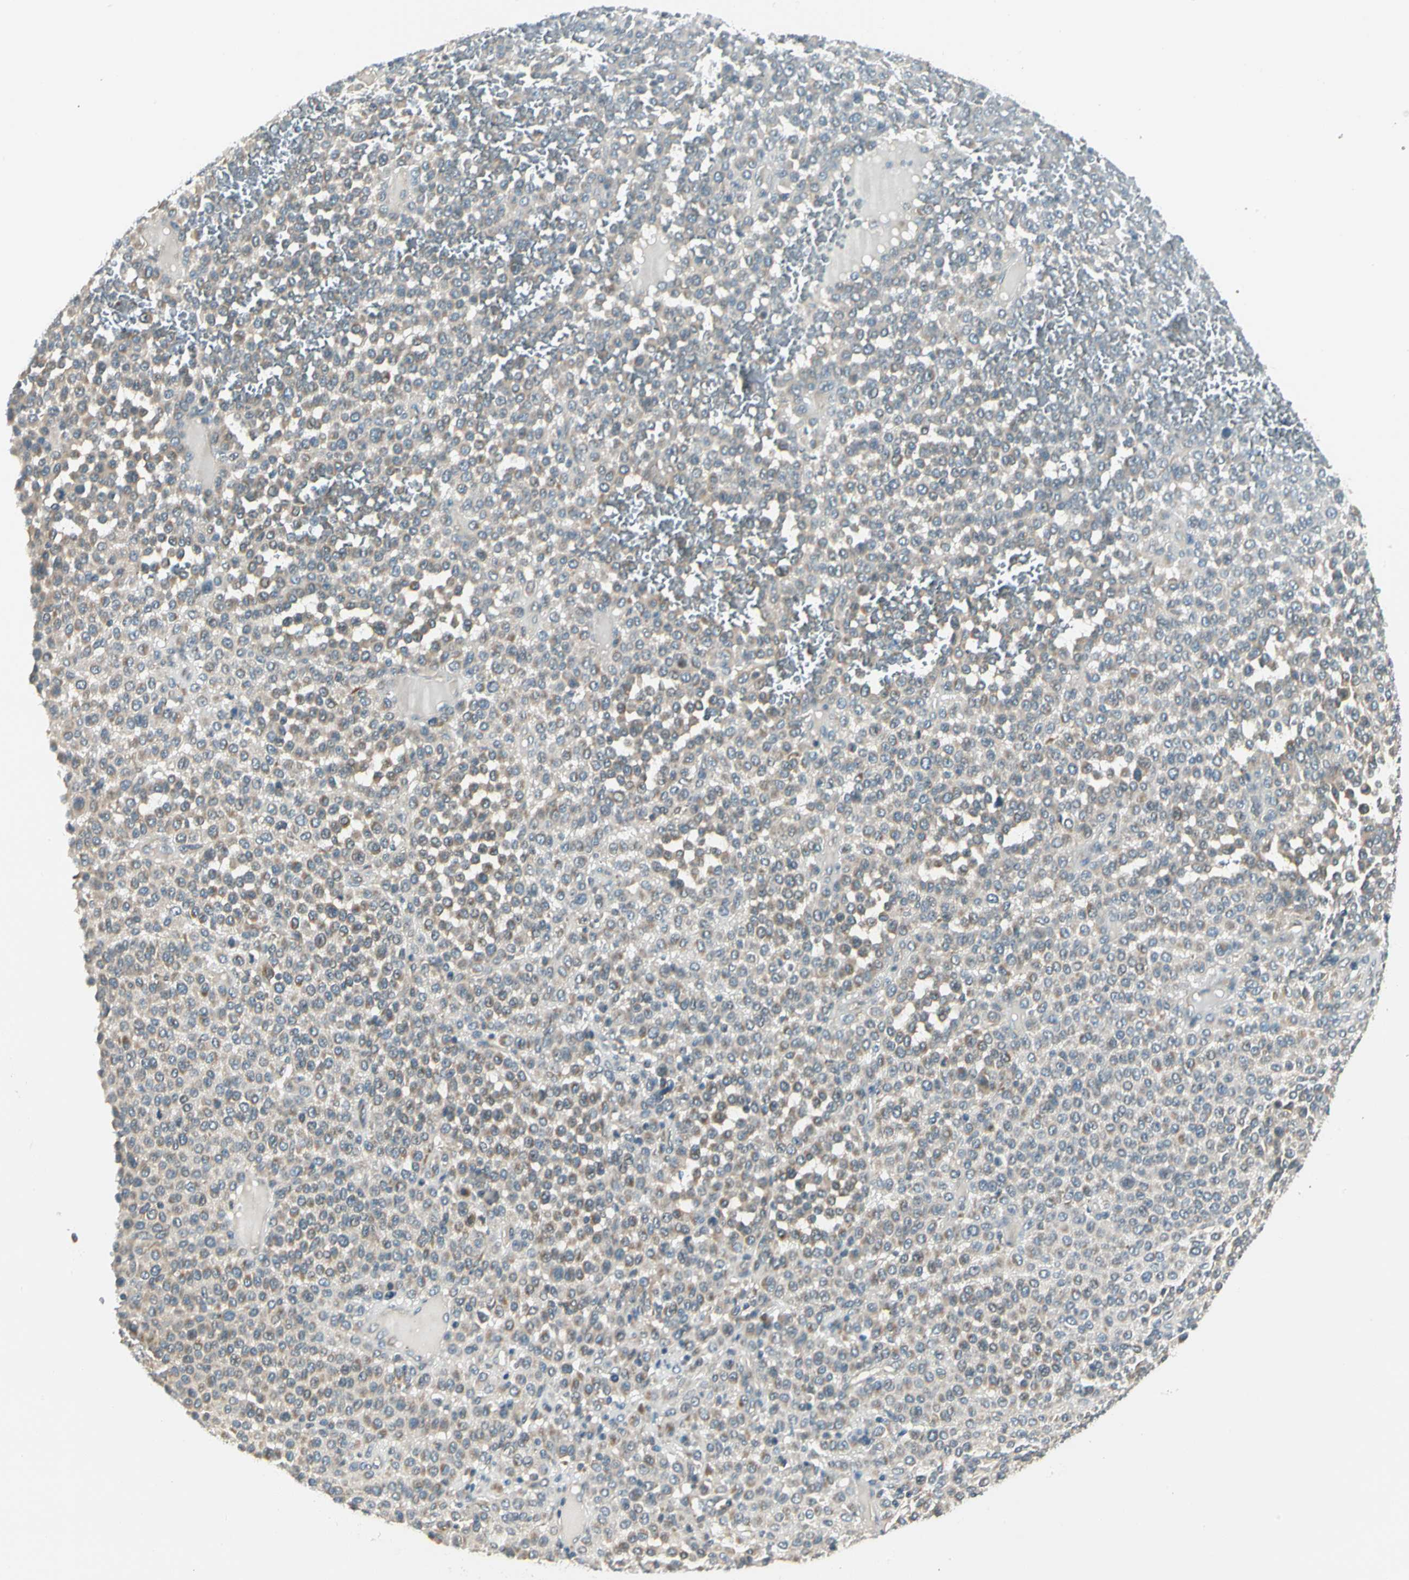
{"staining": {"intensity": "weak", "quantity": "25%-75%", "location": "cytoplasmic/membranous"}, "tissue": "melanoma", "cell_type": "Tumor cells", "image_type": "cancer", "snomed": [{"axis": "morphology", "description": "Malignant melanoma, Metastatic site"}, {"axis": "topography", "description": "Pancreas"}], "caption": "IHC micrograph of neoplastic tissue: malignant melanoma (metastatic site) stained using immunohistochemistry (IHC) demonstrates low levels of weak protein expression localized specifically in the cytoplasmic/membranous of tumor cells, appearing as a cytoplasmic/membranous brown color.", "gene": "BNIP1", "patient": {"sex": "female", "age": 30}}